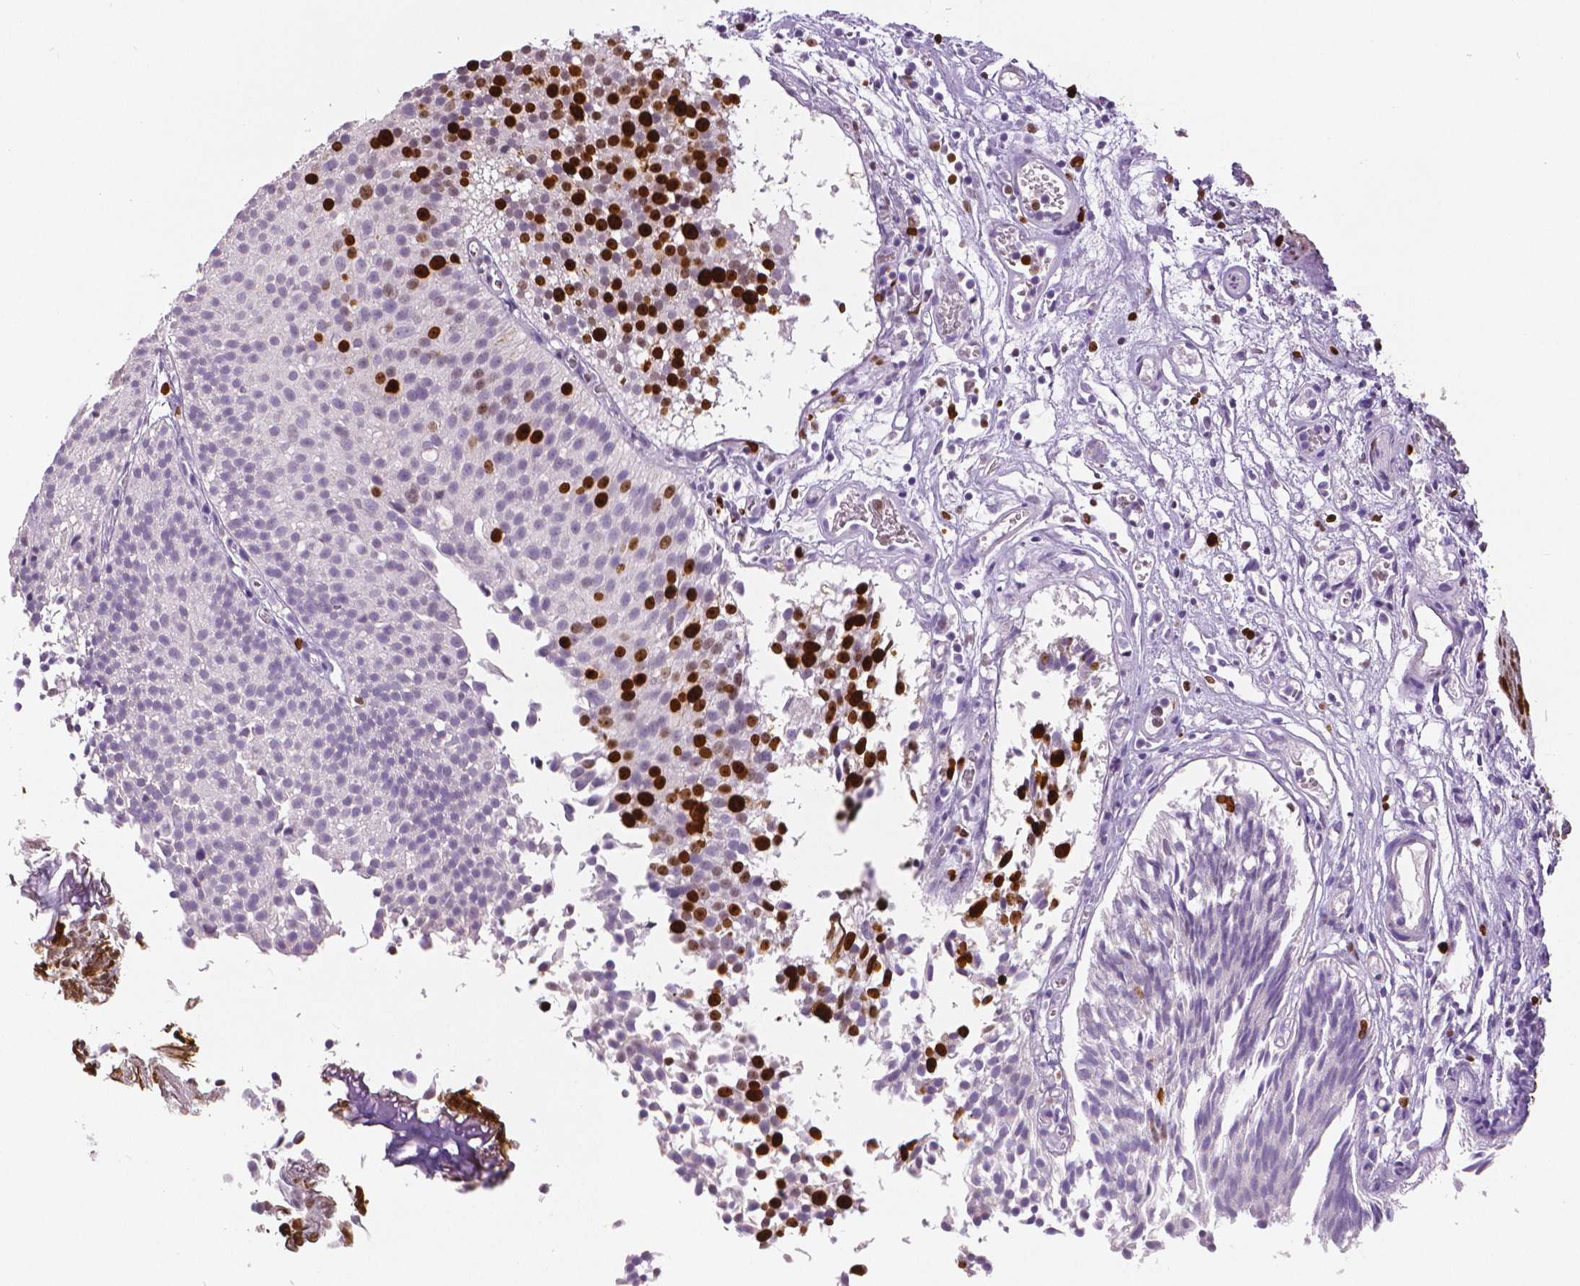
{"staining": {"intensity": "strong", "quantity": "<25%", "location": "nuclear"}, "tissue": "urothelial cancer", "cell_type": "Tumor cells", "image_type": "cancer", "snomed": [{"axis": "morphology", "description": "Urothelial carcinoma, Low grade"}, {"axis": "topography", "description": "Urinary bladder"}], "caption": "Urothelial cancer was stained to show a protein in brown. There is medium levels of strong nuclear staining in about <25% of tumor cells. The staining was performed using DAB (3,3'-diaminobenzidine) to visualize the protein expression in brown, while the nuclei were stained in blue with hematoxylin (Magnification: 20x).", "gene": "MKI67", "patient": {"sex": "male", "age": 80}}